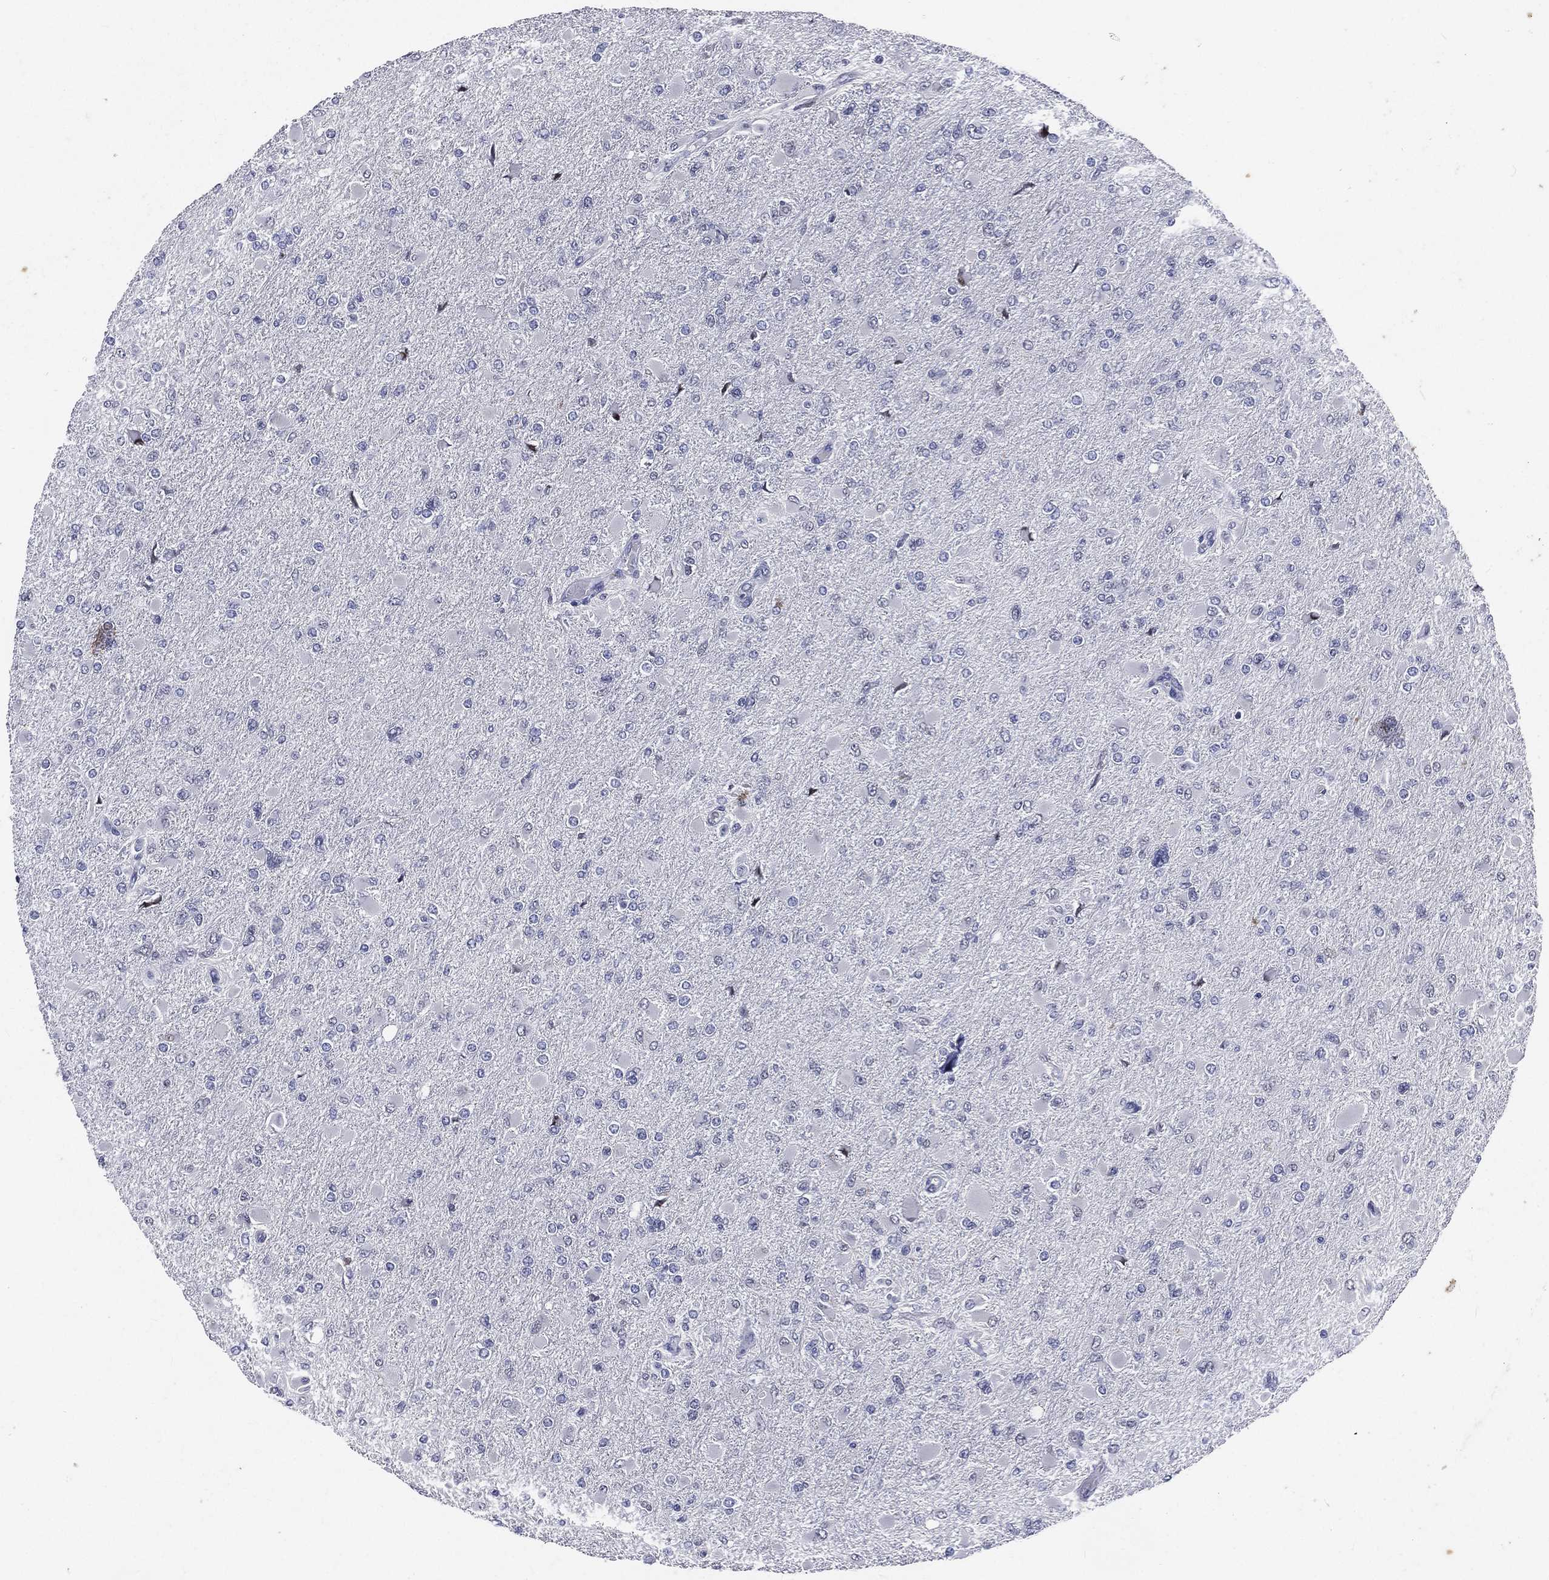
{"staining": {"intensity": "negative", "quantity": "none", "location": "none"}, "tissue": "glioma", "cell_type": "Tumor cells", "image_type": "cancer", "snomed": [{"axis": "morphology", "description": "Glioma, malignant, High grade"}, {"axis": "topography", "description": "Cerebral cortex"}], "caption": "Immunohistochemistry (IHC) micrograph of neoplastic tissue: glioma stained with DAB (3,3'-diaminobenzidine) displays no significant protein positivity in tumor cells.", "gene": "IFT27", "patient": {"sex": "female", "age": 36}}